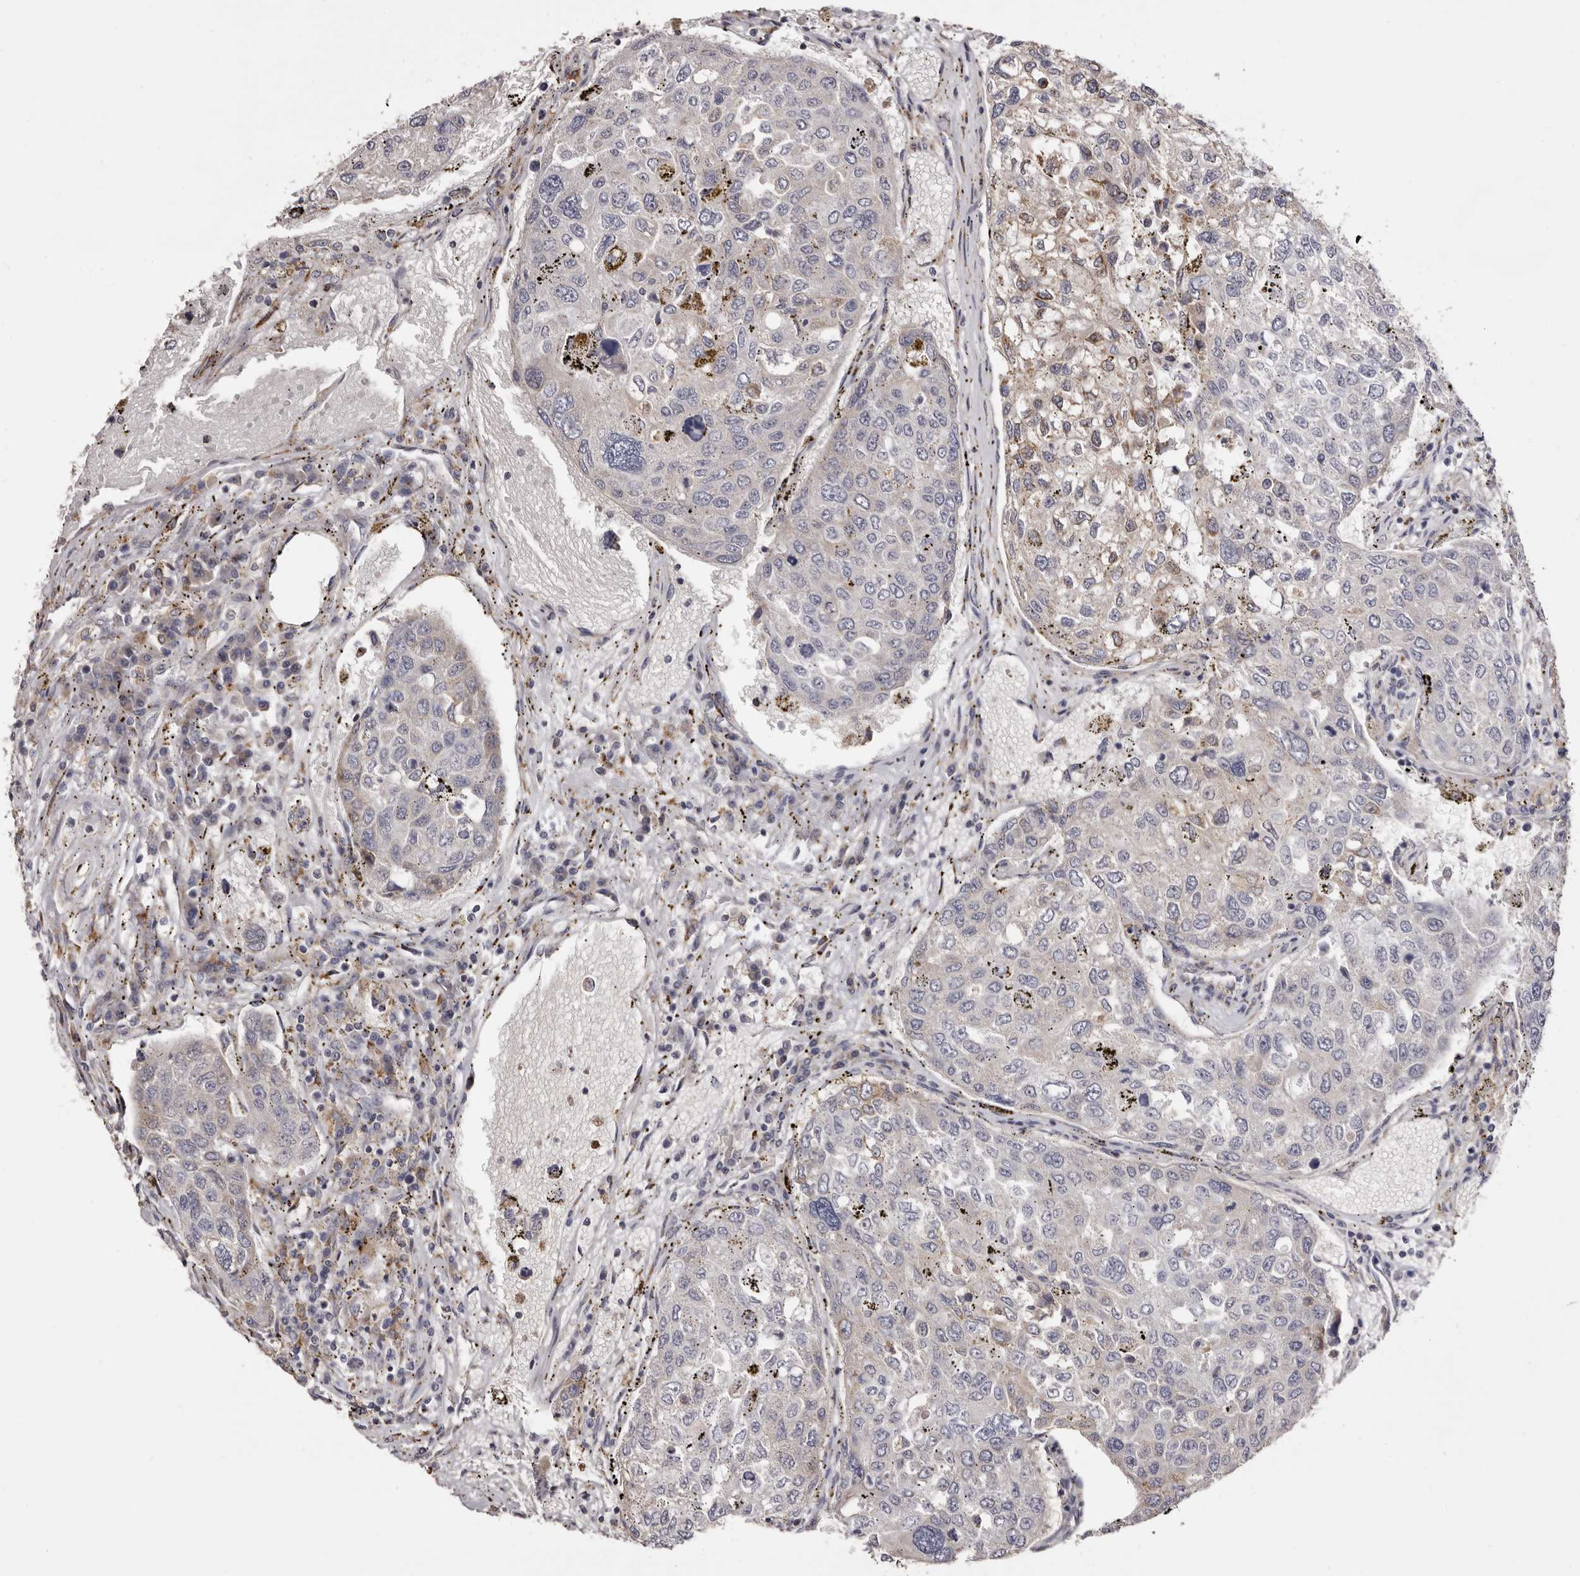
{"staining": {"intensity": "moderate", "quantity": "<25%", "location": "cytoplasmic/membranous"}, "tissue": "urothelial cancer", "cell_type": "Tumor cells", "image_type": "cancer", "snomed": [{"axis": "morphology", "description": "Urothelial carcinoma, High grade"}, {"axis": "topography", "description": "Lymph node"}, {"axis": "topography", "description": "Urinary bladder"}], "caption": "Immunohistochemistry of high-grade urothelial carcinoma displays low levels of moderate cytoplasmic/membranous positivity in about <25% of tumor cells.", "gene": "PIGX", "patient": {"sex": "male", "age": 51}}